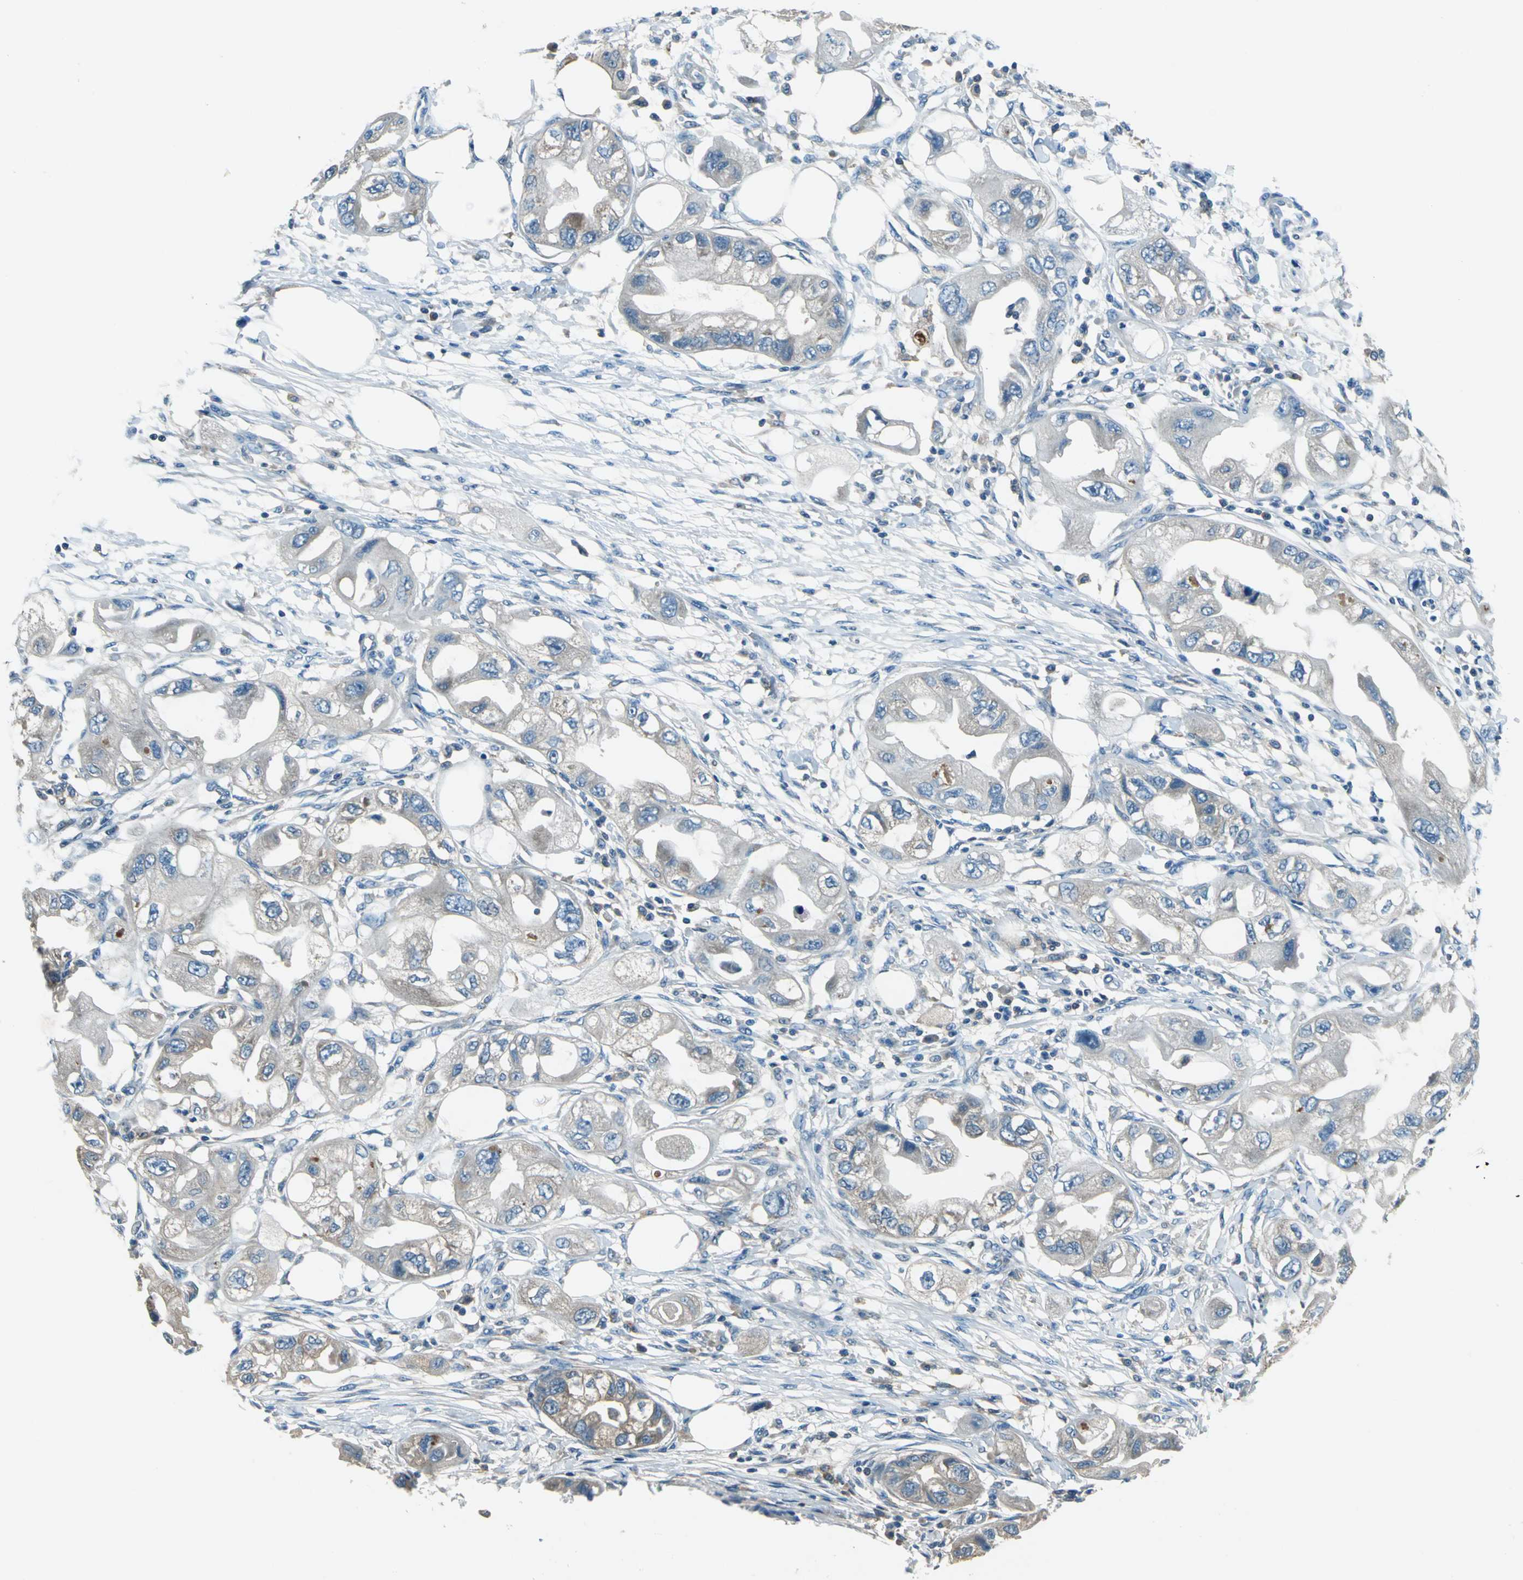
{"staining": {"intensity": "weak", "quantity": "<25%", "location": "cytoplasmic/membranous"}, "tissue": "endometrial cancer", "cell_type": "Tumor cells", "image_type": "cancer", "snomed": [{"axis": "morphology", "description": "Adenocarcinoma, NOS"}, {"axis": "topography", "description": "Endometrium"}], "caption": "Tumor cells are negative for brown protein staining in adenocarcinoma (endometrial). Brightfield microscopy of IHC stained with DAB (brown) and hematoxylin (blue), captured at high magnification.", "gene": "PRKCA", "patient": {"sex": "female", "age": 67}}